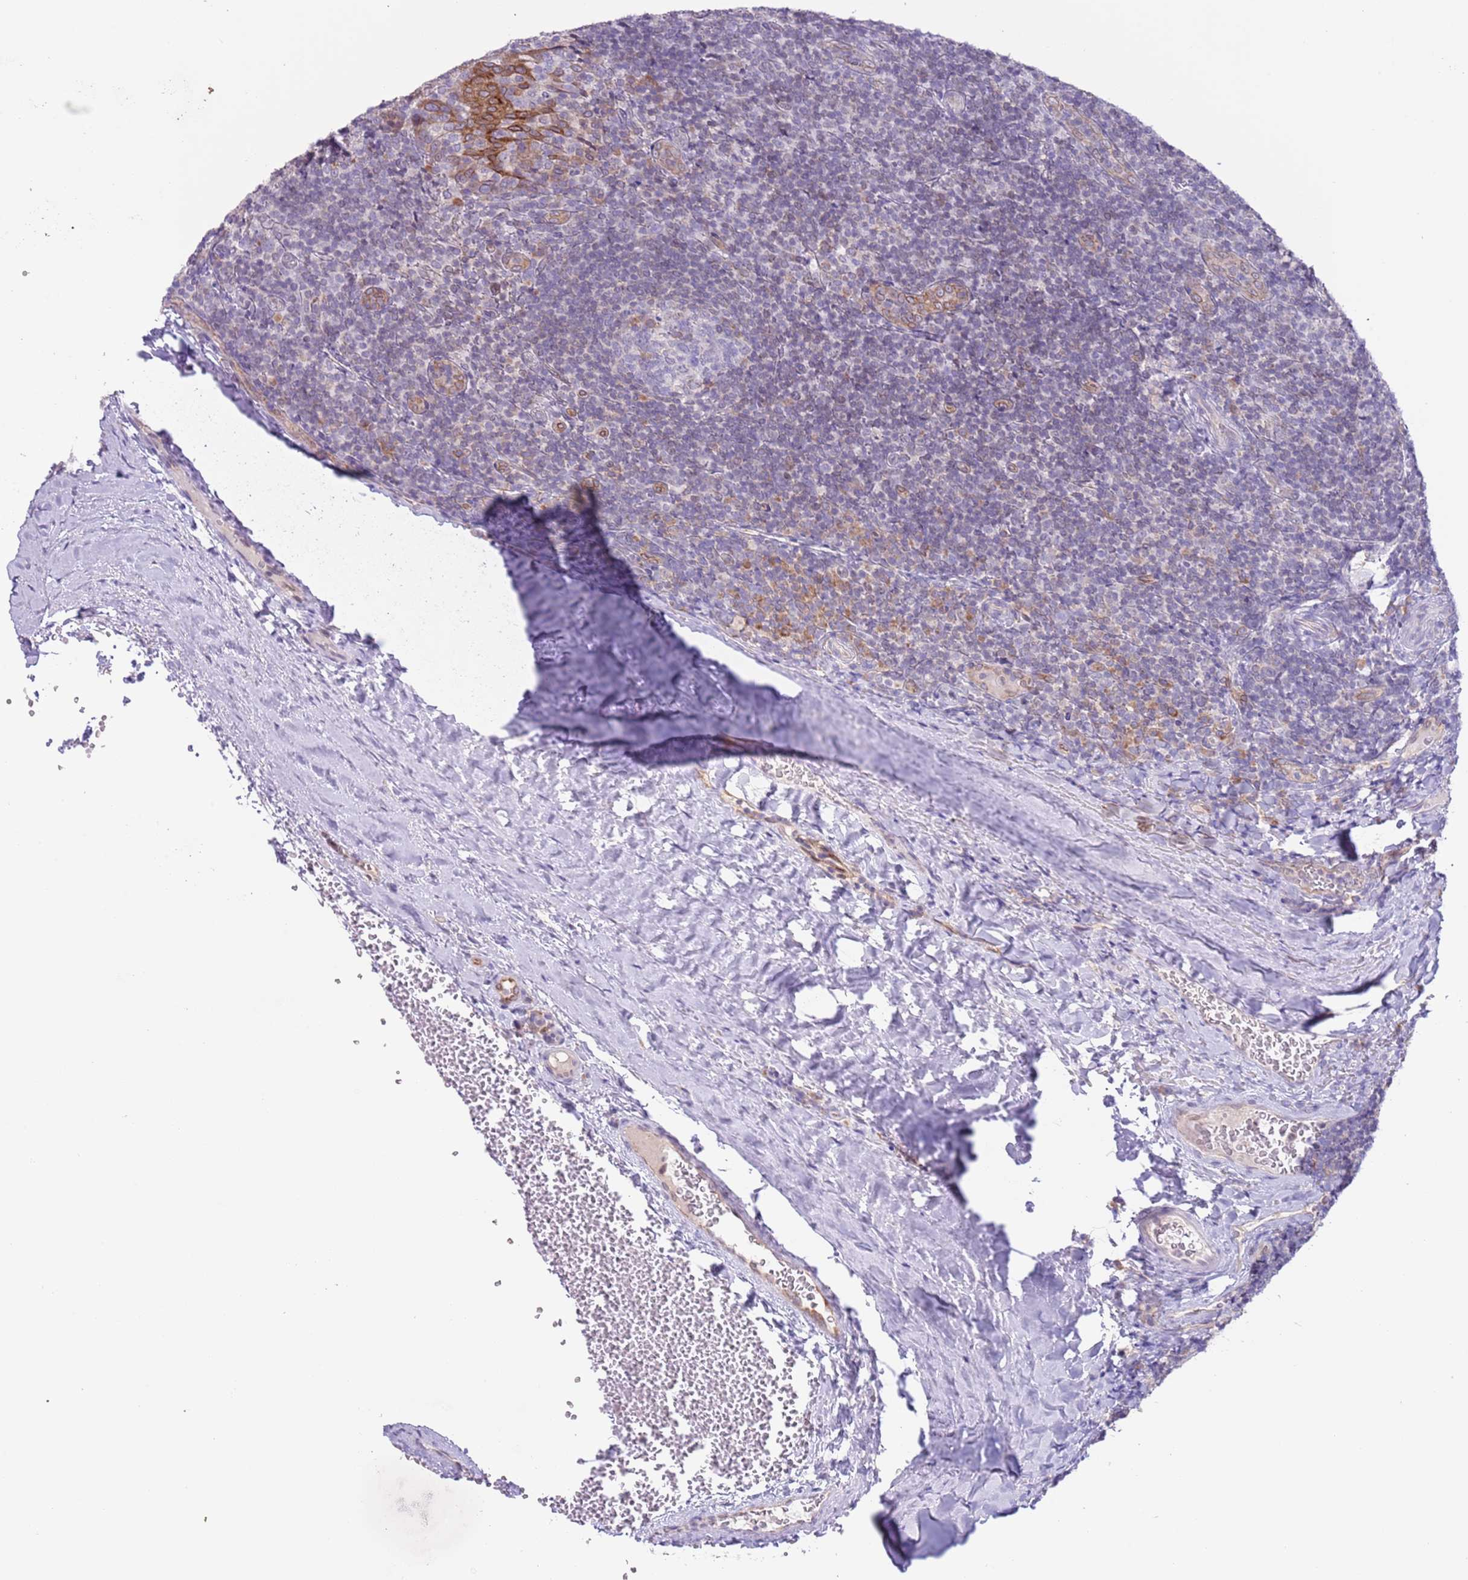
{"staining": {"intensity": "moderate", "quantity": "<25%", "location": "cytoplasmic/membranous"}, "tissue": "tonsil", "cell_type": "Germinal center cells", "image_type": "normal", "snomed": [{"axis": "morphology", "description": "Normal tissue, NOS"}, {"axis": "topography", "description": "Tonsil"}], "caption": "Immunohistochemical staining of normal tonsil displays <25% levels of moderate cytoplasmic/membranous protein staining in approximately <25% of germinal center cells.", "gene": "EBPL", "patient": {"sex": "male", "age": 17}}